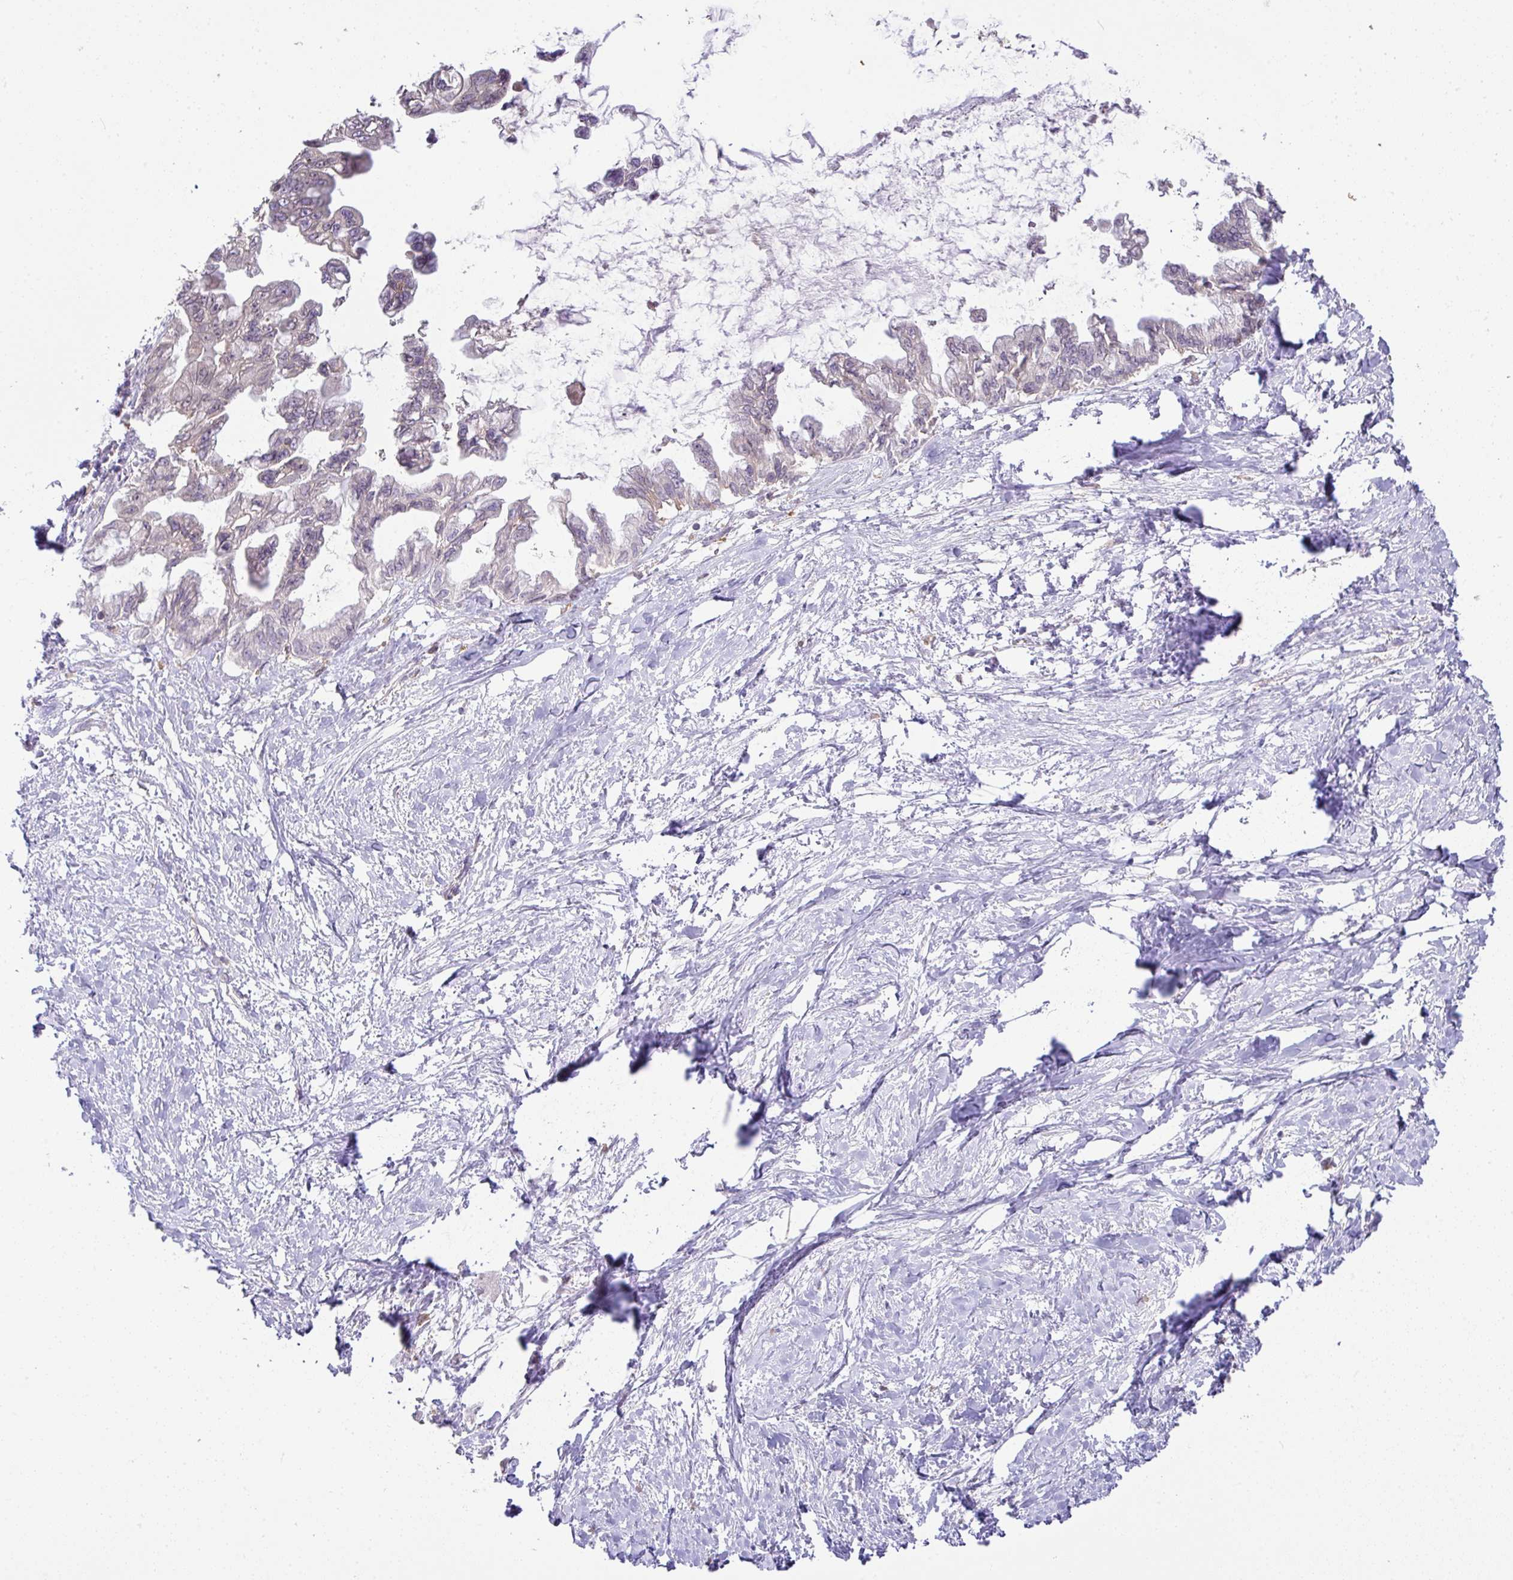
{"staining": {"intensity": "weak", "quantity": "<25%", "location": "cytoplasmic/membranous"}, "tissue": "pancreatic cancer", "cell_type": "Tumor cells", "image_type": "cancer", "snomed": [{"axis": "morphology", "description": "Adenocarcinoma, NOS"}, {"axis": "topography", "description": "Pancreas"}], "caption": "A histopathology image of human pancreatic cancer (adenocarcinoma) is negative for staining in tumor cells.", "gene": "GCNT7", "patient": {"sex": "male", "age": 61}}